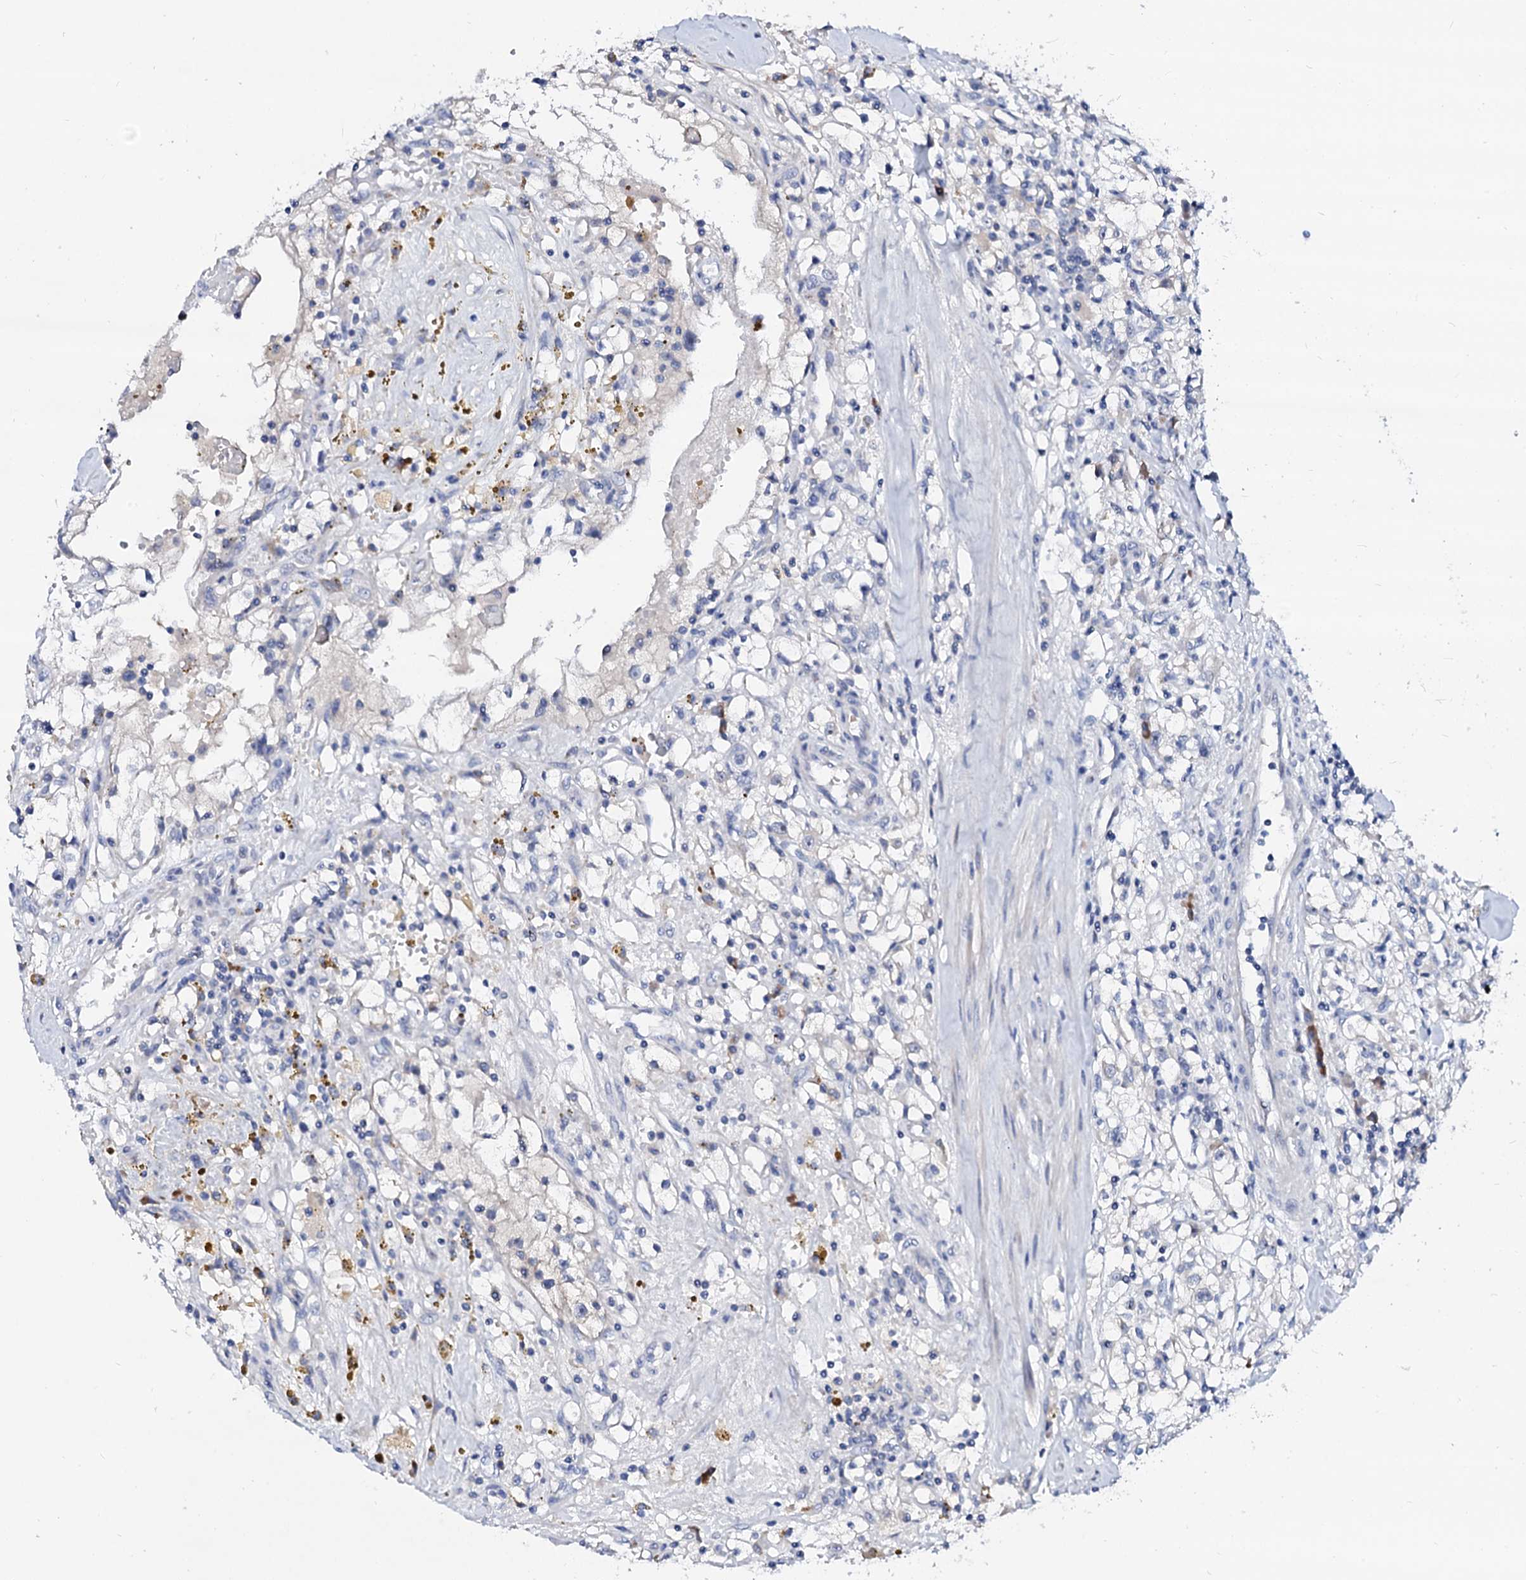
{"staining": {"intensity": "negative", "quantity": "none", "location": "none"}, "tissue": "renal cancer", "cell_type": "Tumor cells", "image_type": "cancer", "snomed": [{"axis": "morphology", "description": "Adenocarcinoma, NOS"}, {"axis": "topography", "description": "Kidney"}], "caption": "This histopathology image is of renal cancer (adenocarcinoma) stained with IHC to label a protein in brown with the nuclei are counter-stained blue. There is no expression in tumor cells.", "gene": "BTBD16", "patient": {"sex": "male", "age": 56}}